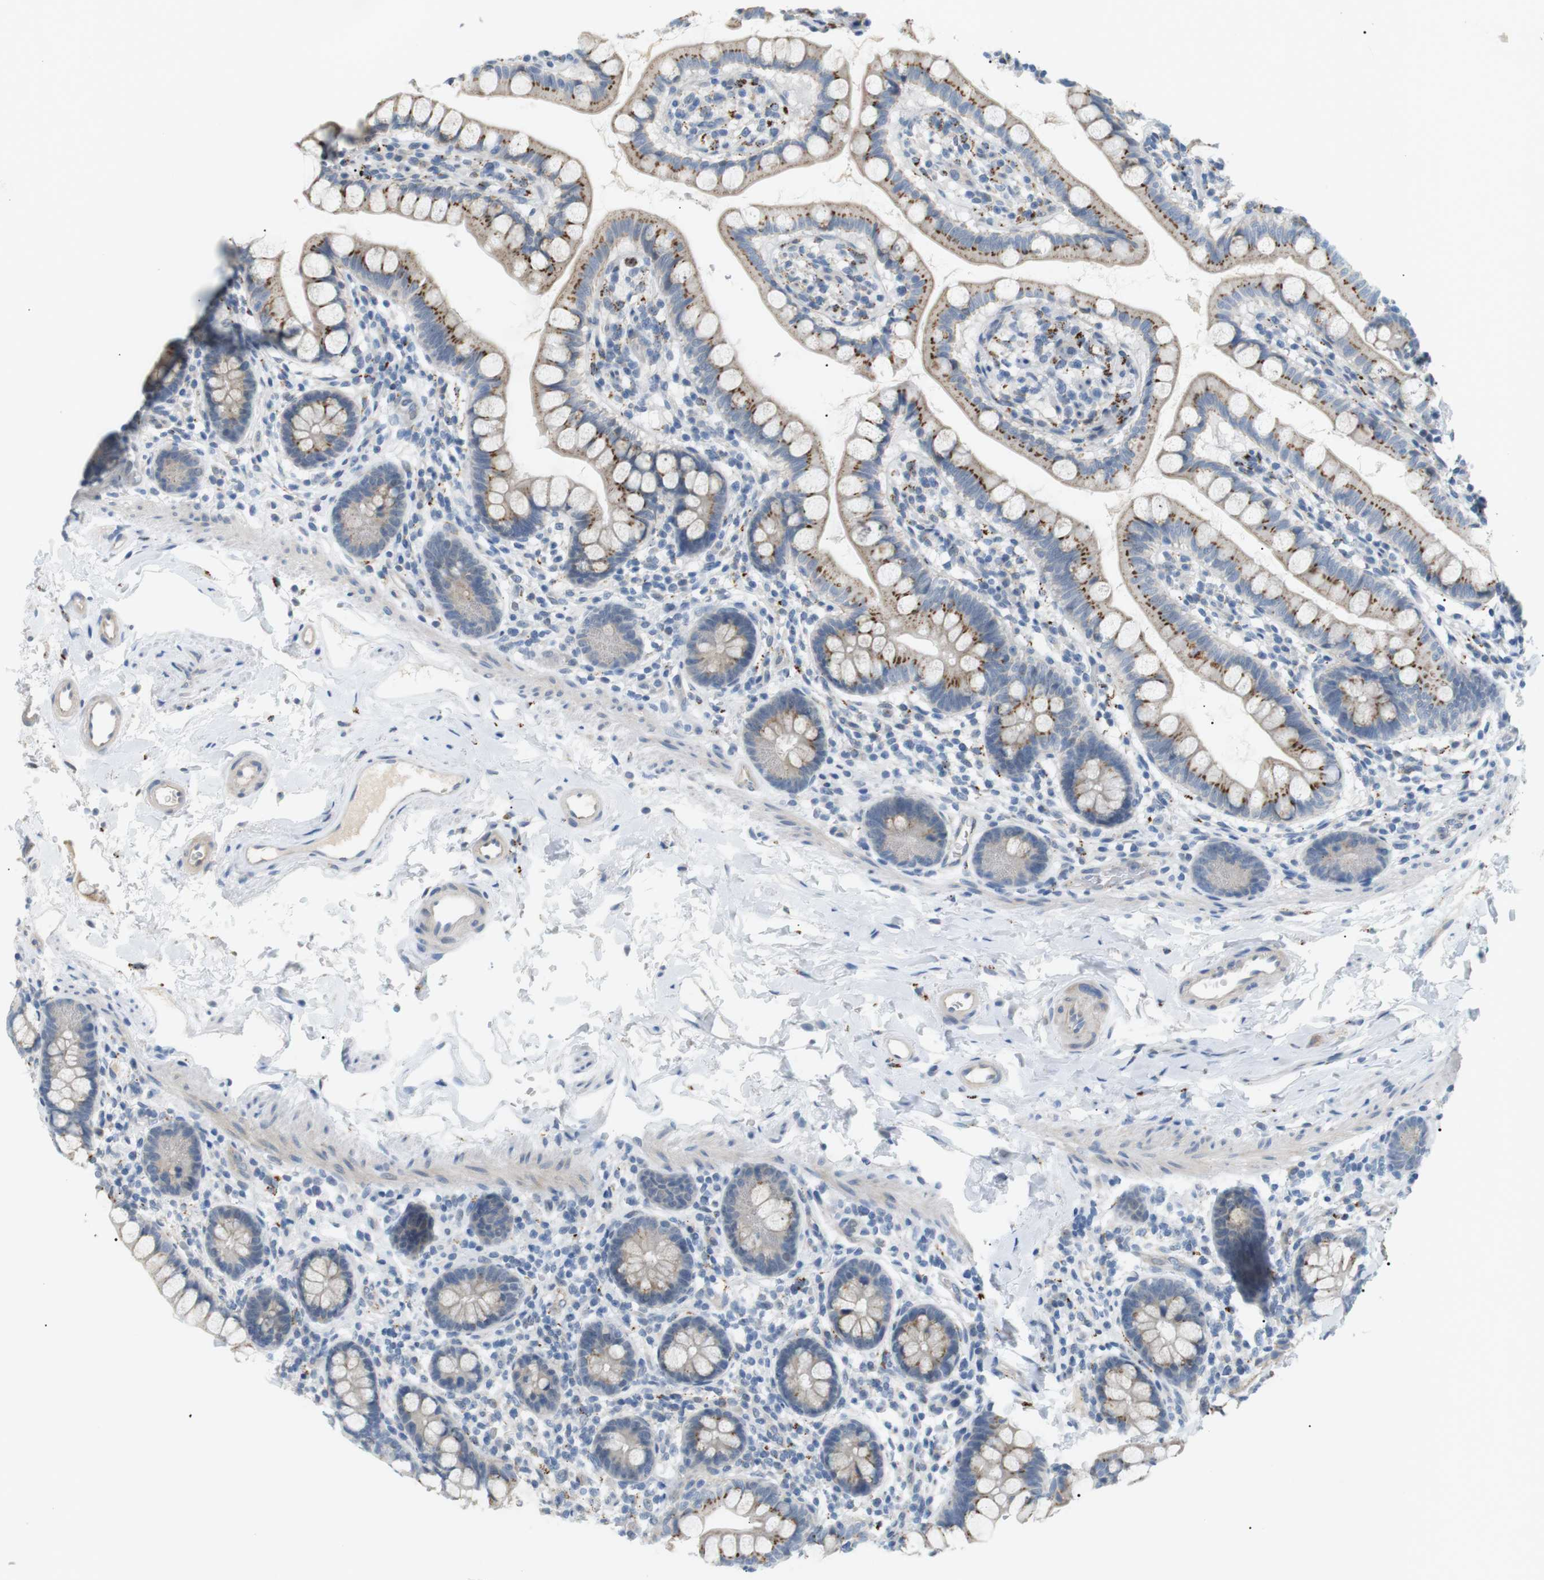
{"staining": {"intensity": "moderate", "quantity": "25%-75%", "location": "cytoplasmic/membranous"}, "tissue": "small intestine", "cell_type": "Glandular cells", "image_type": "normal", "snomed": [{"axis": "morphology", "description": "Normal tissue, NOS"}, {"axis": "topography", "description": "Small intestine"}], "caption": "Human small intestine stained with a brown dye demonstrates moderate cytoplasmic/membranous positive expression in approximately 25%-75% of glandular cells.", "gene": "B4GALNT2", "patient": {"sex": "female", "age": 84}}